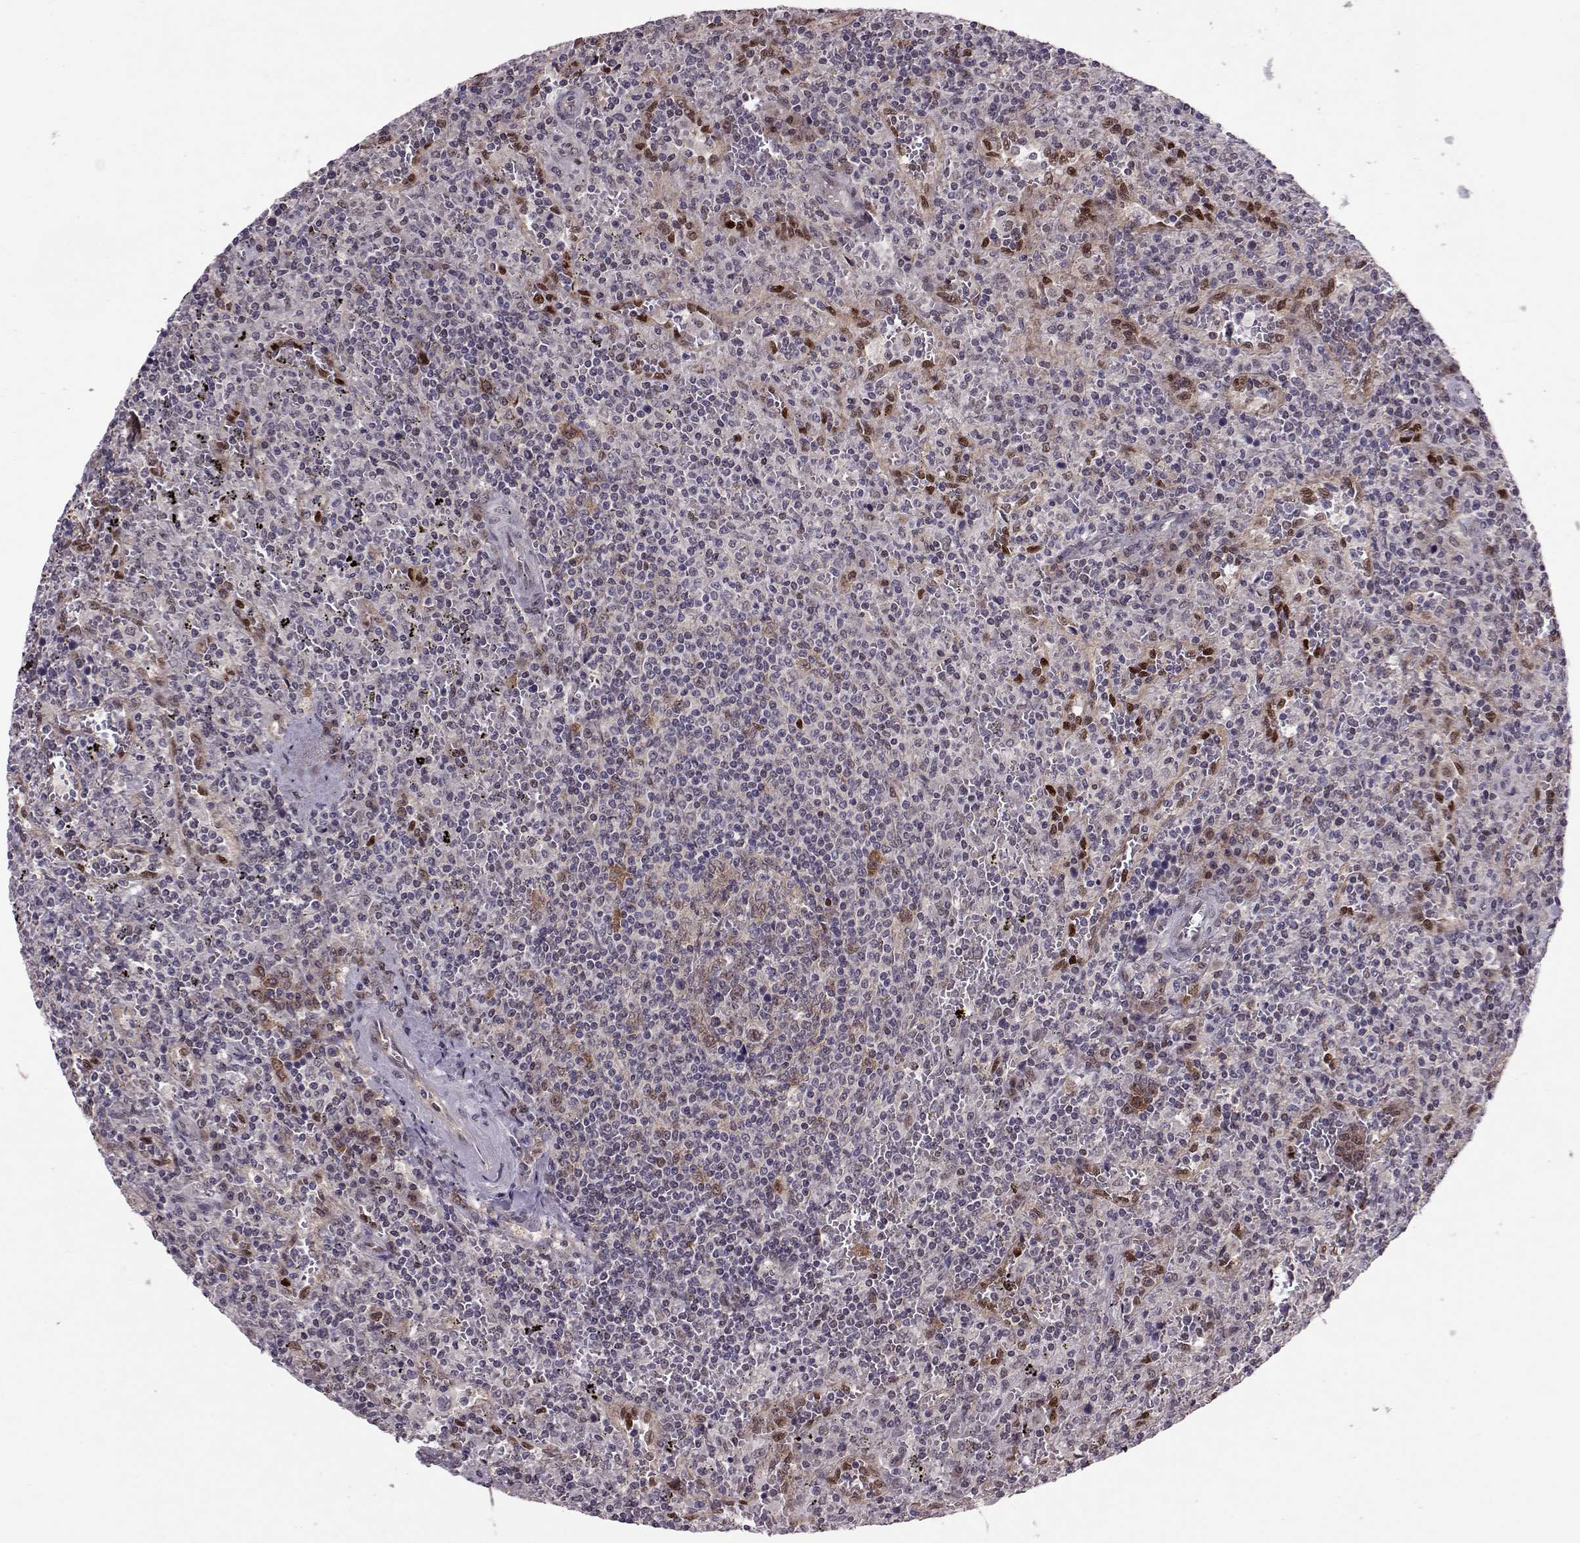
{"staining": {"intensity": "negative", "quantity": "none", "location": "none"}, "tissue": "lymphoma", "cell_type": "Tumor cells", "image_type": "cancer", "snomed": [{"axis": "morphology", "description": "Malignant lymphoma, non-Hodgkin's type, Low grade"}, {"axis": "topography", "description": "Spleen"}], "caption": "Immunohistochemistry (IHC) histopathology image of malignant lymphoma, non-Hodgkin's type (low-grade) stained for a protein (brown), which exhibits no positivity in tumor cells.", "gene": "CDK4", "patient": {"sex": "male", "age": 62}}